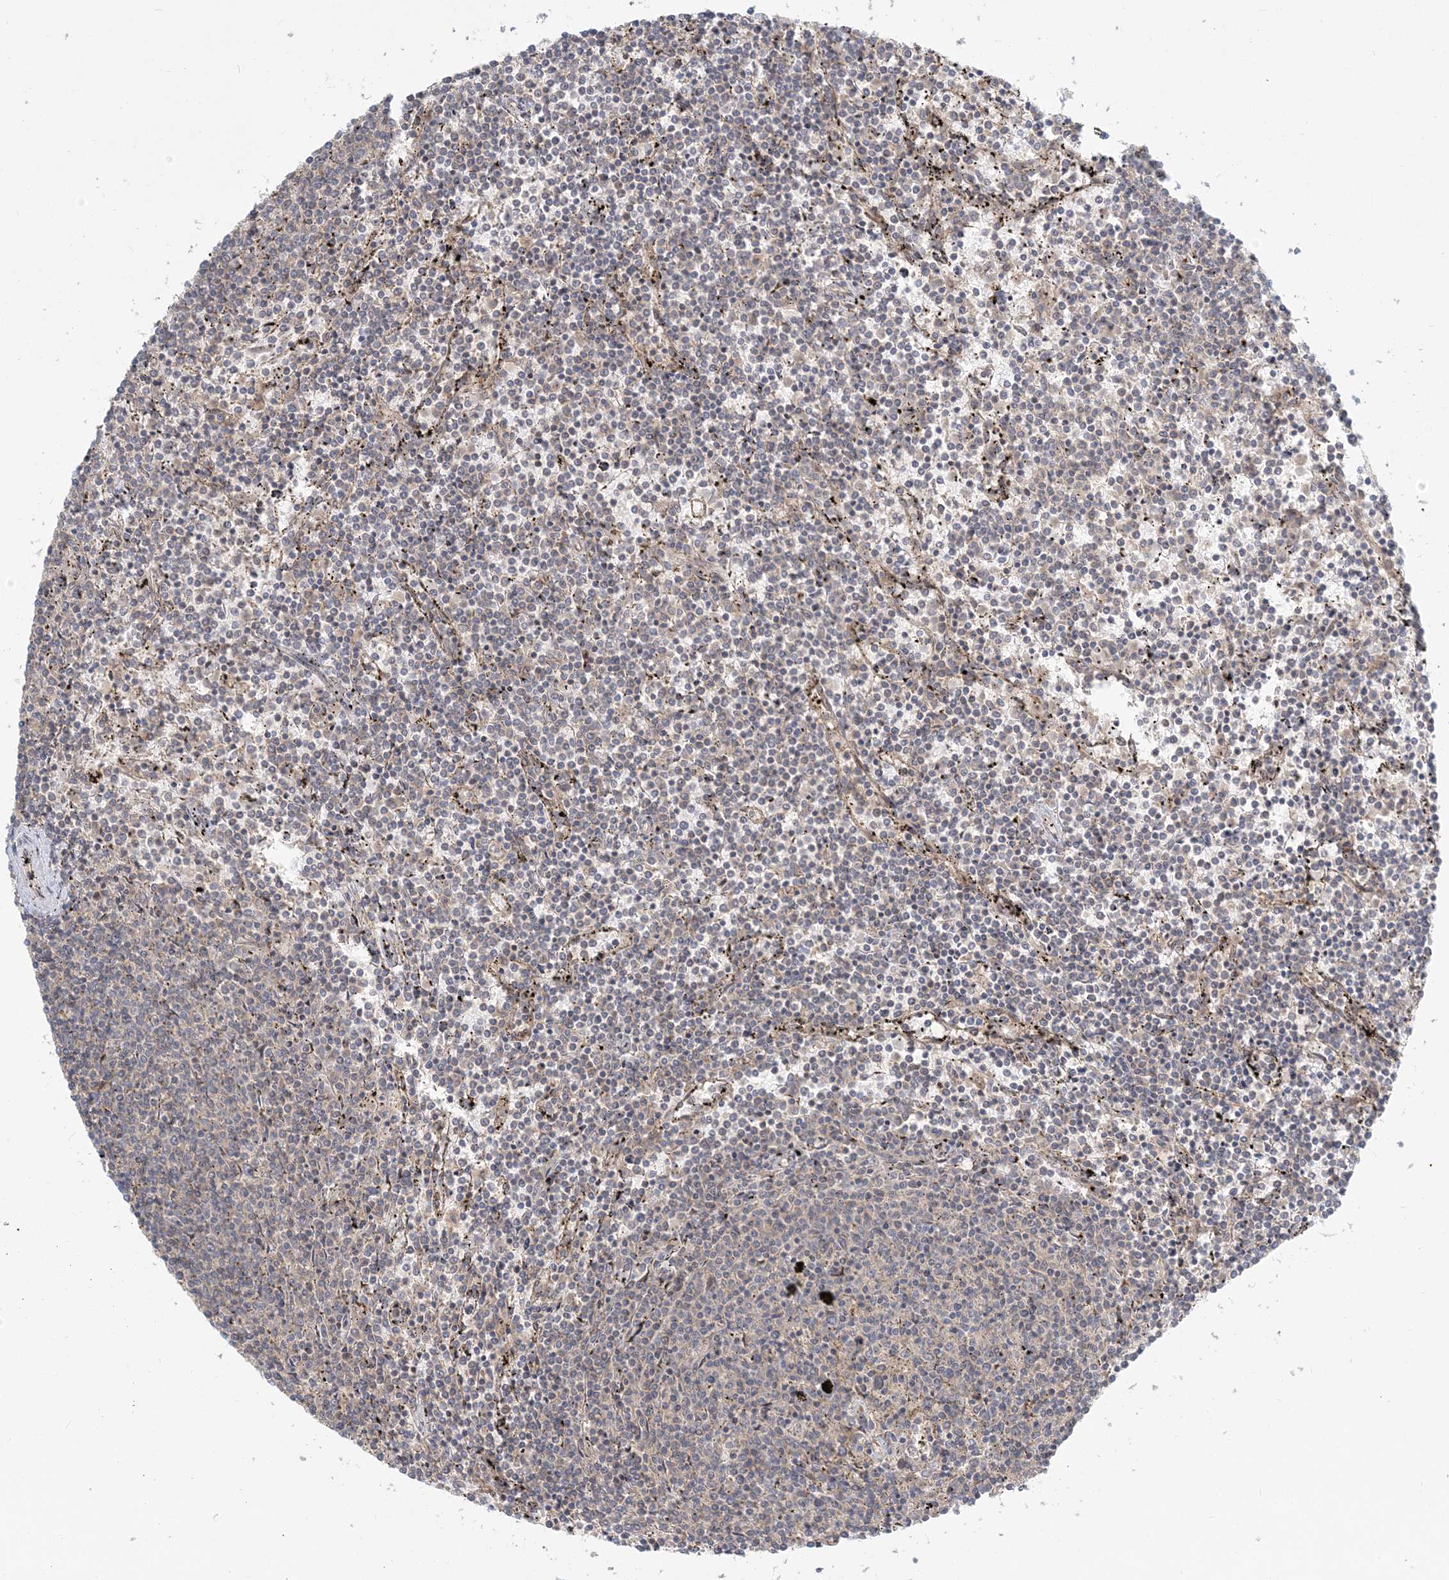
{"staining": {"intensity": "negative", "quantity": "none", "location": "none"}, "tissue": "lymphoma", "cell_type": "Tumor cells", "image_type": "cancer", "snomed": [{"axis": "morphology", "description": "Malignant lymphoma, non-Hodgkin's type, Low grade"}, {"axis": "topography", "description": "Spleen"}], "caption": "A high-resolution photomicrograph shows immunohistochemistry (IHC) staining of low-grade malignant lymphoma, non-Hodgkin's type, which demonstrates no significant staining in tumor cells.", "gene": "AP1AR", "patient": {"sex": "female", "age": 50}}